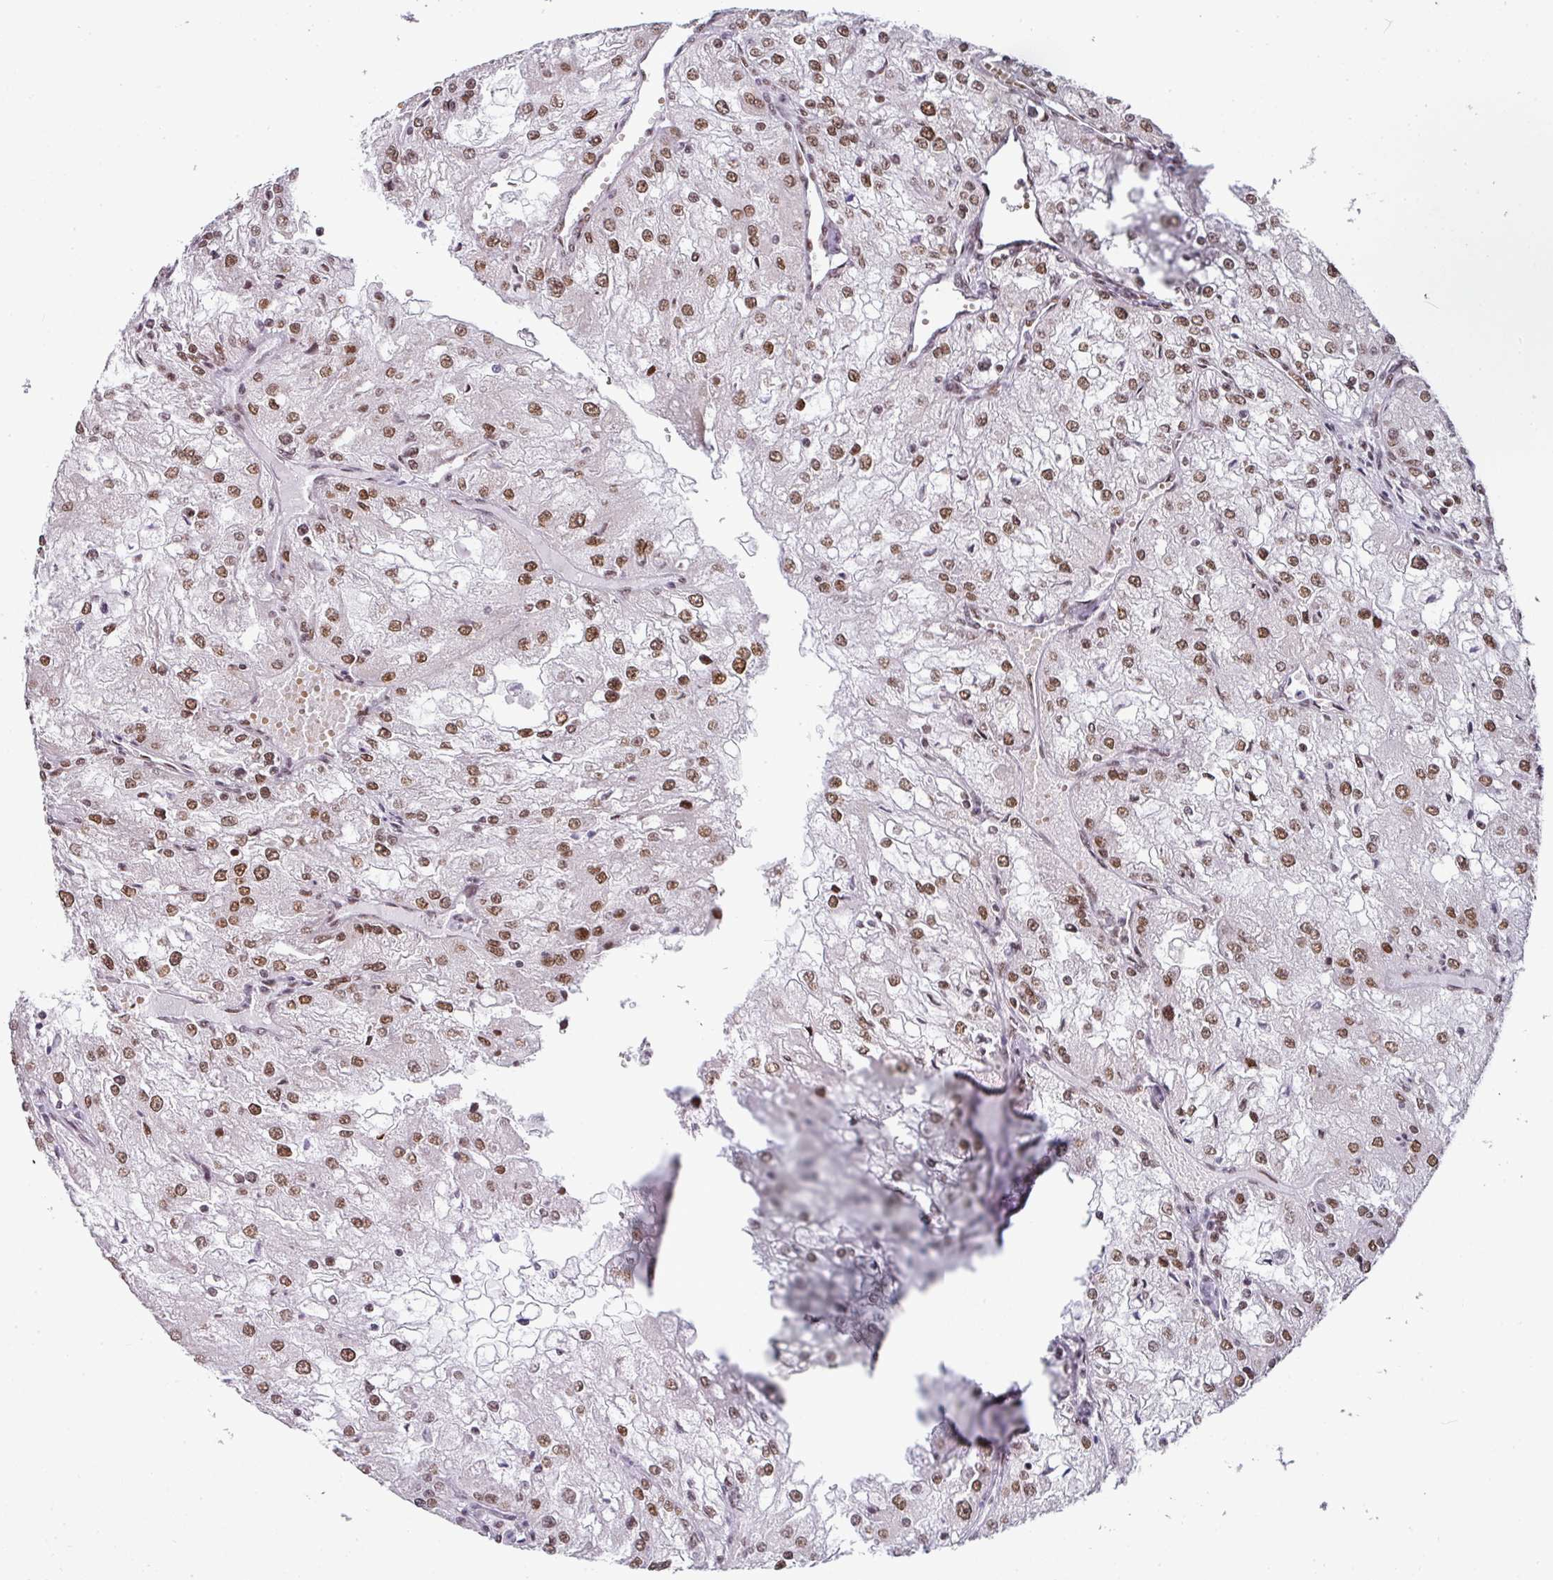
{"staining": {"intensity": "moderate", "quantity": ">75%", "location": "nuclear"}, "tissue": "renal cancer", "cell_type": "Tumor cells", "image_type": "cancer", "snomed": [{"axis": "morphology", "description": "Adenocarcinoma, NOS"}, {"axis": "topography", "description": "Kidney"}], "caption": "Immunohistochemical staining of human adenocarcinoma (renal) demonstrates medium levels of moderate nuclear staining in approximately >75% of tumor cells.", "gene": "NCOA5", "patient": {"sex": "female", "age": 74}}